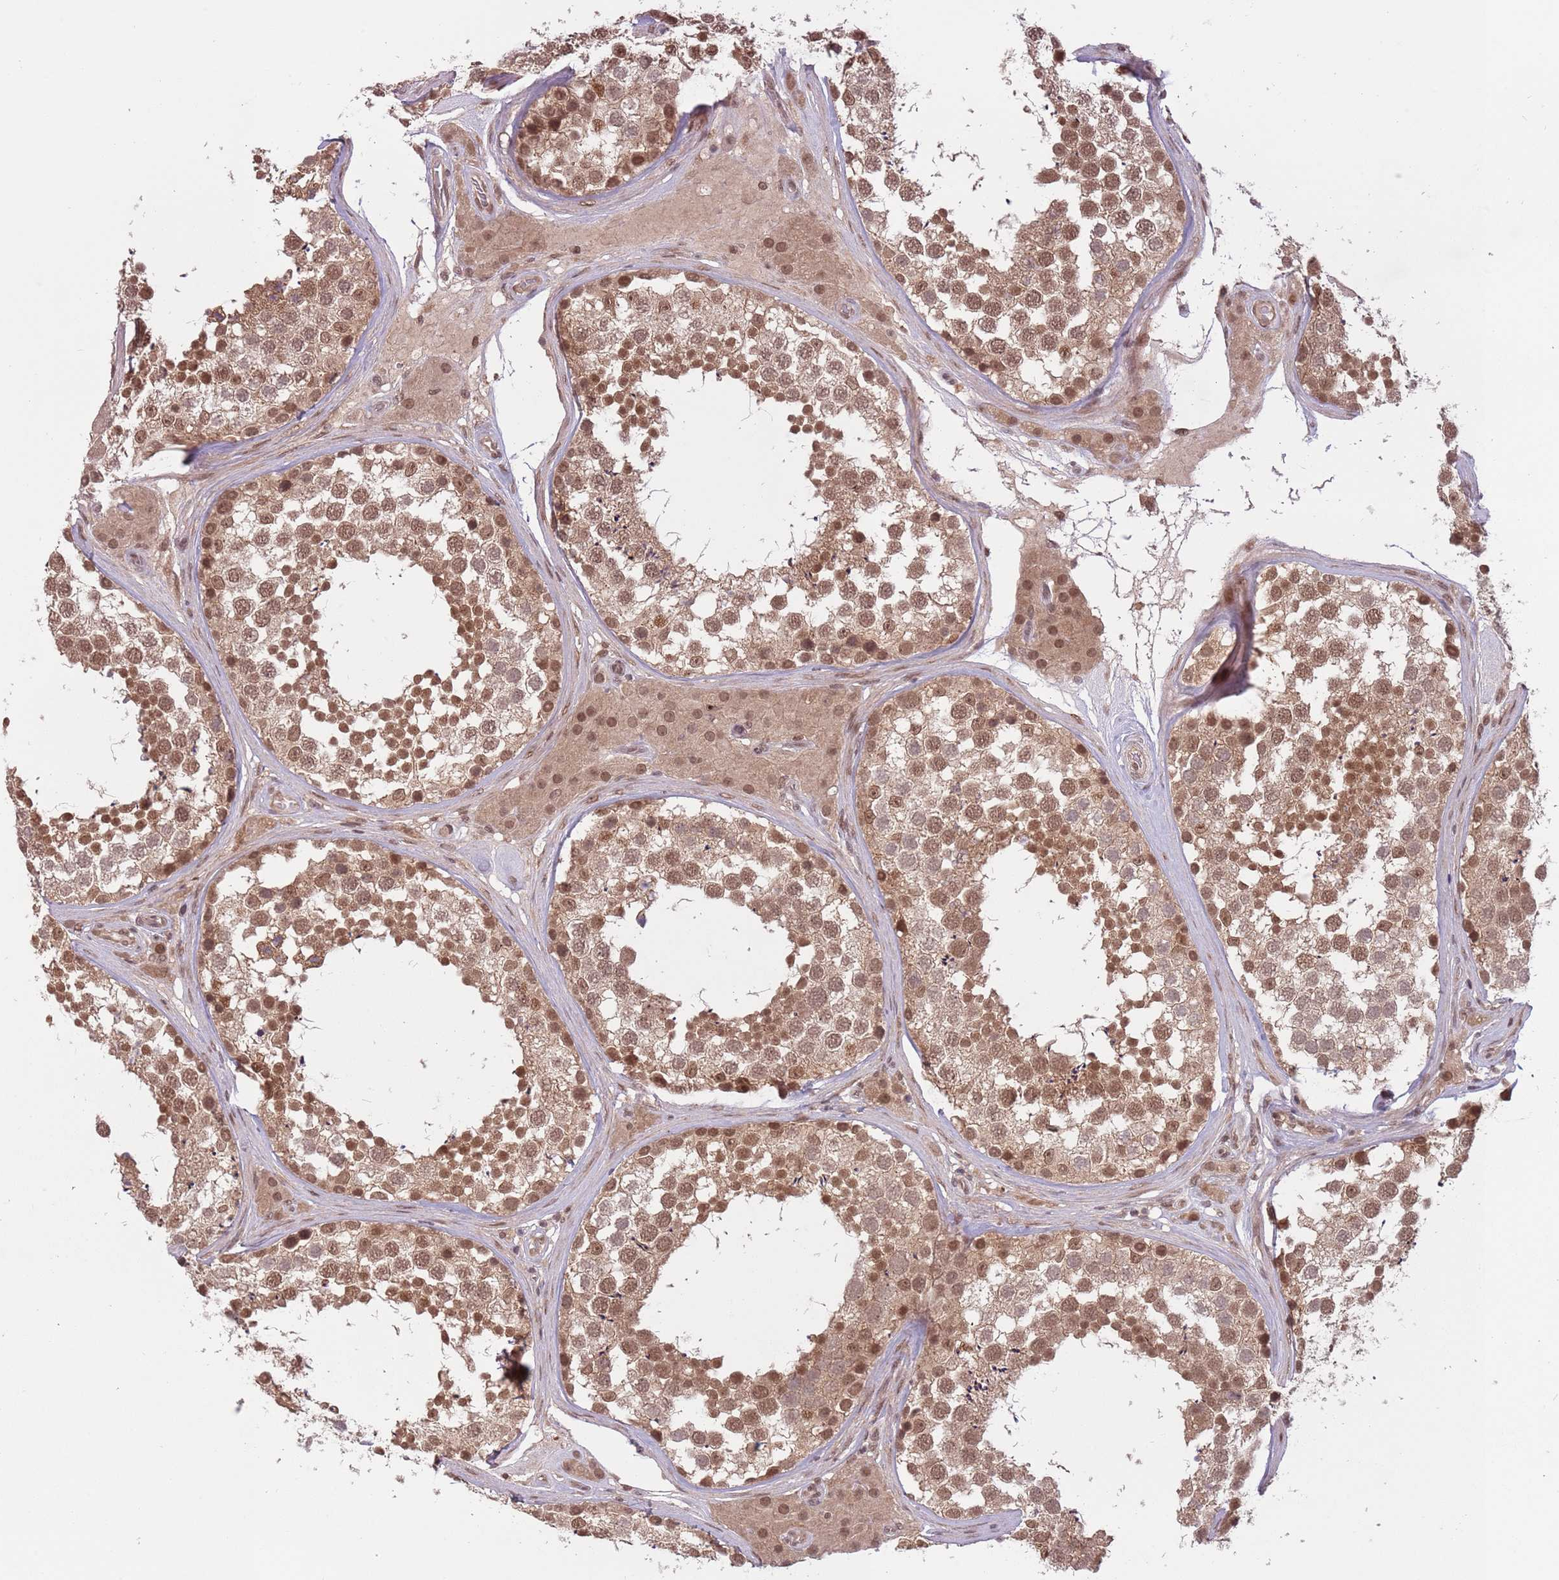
{"staining": {"intensity": "moderate", "quantity": ">75%", "location": "cytoplasmic/membranous,nuclear"}, "tissue": "testis", "cell_type": "Cells in seminiferous ducts", "image_type": "normal", "snomed": [{"axis": "morphology", "description": "Normal tissue, NOS"}, {"axis": "topography", "description": "Testis"}], "caption": "Brown immunohistochemical staining in normal testis demonstrates moderate cytoplasmic/membranous,nuclear expression in approximately >75% of cells in seminiferous ducts. The staining was performed using DAB (3,3'-diaminobenzidine) to visualize the protein expression in brown, while the nuclei were stained in blue with hematoxylin (Magnification: 20x).", "gene": "ADAMTS3", "patient": {"sex": "male", "age": 46}}